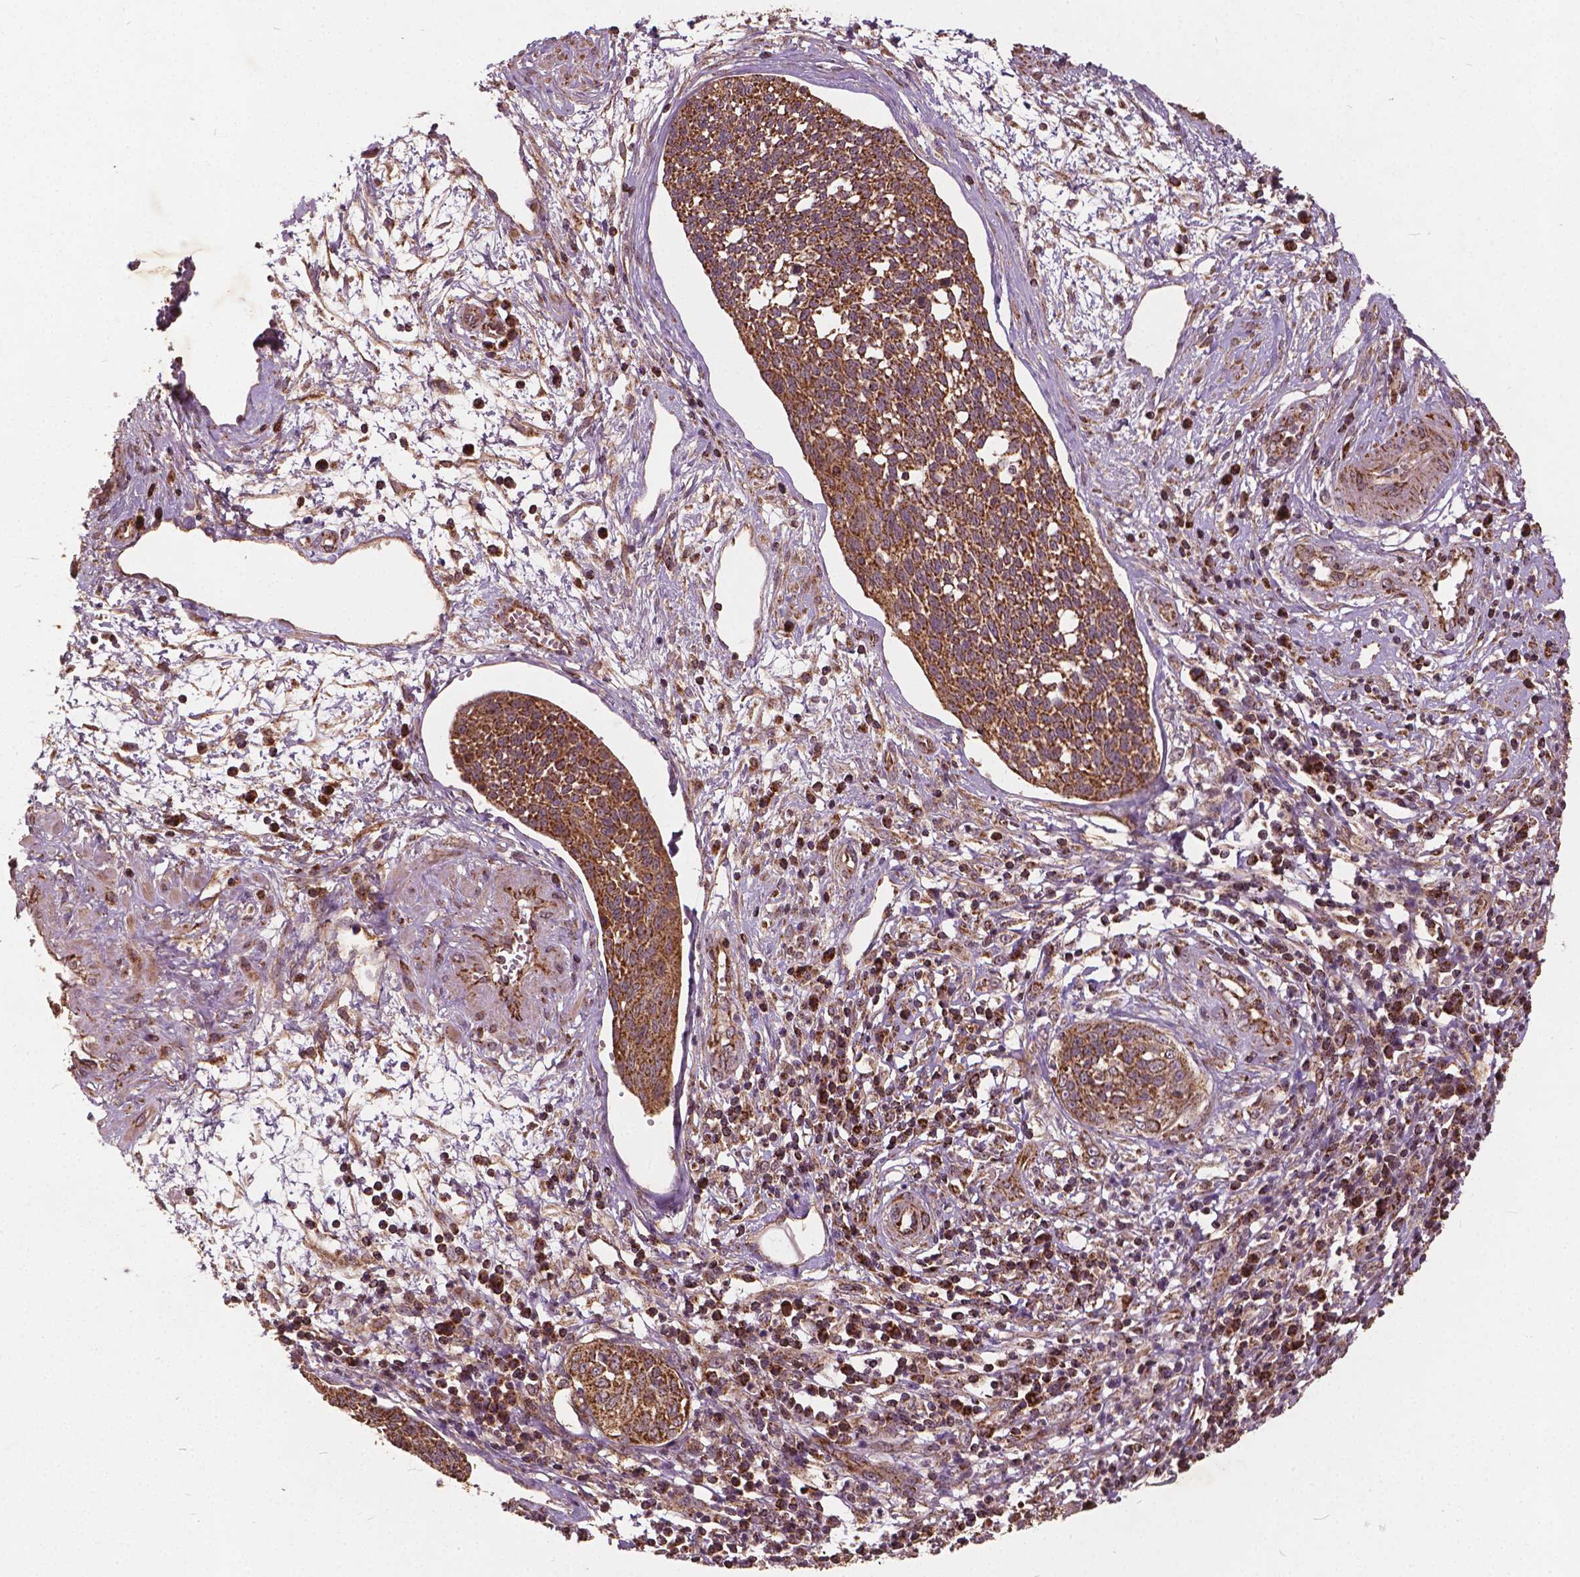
{"staining": {"intensity": "moderate", "quantity": ">75%", "location": "cytoplasmic/membranous"}, "tissue": "cervical cancer", "cell_type": "Tumor cells", "image_type": "cancer", "snomed": [{"axis": "morphology", "description": "Squamous cell carcinoma, NOS"}, {"axis": "topography", "description": "Cervix"}], "caption": "Immunohistochemistry (IHC) staining of cervical cancer (squamous cell carcinoma), which displays medium levels of moderate cytoplasmic/membranous positivity in approximately >75% of tumor cells indicating moderate cytoplasmic/membranous protein staining. The staining was performed using DAB (3,3'-diaminobenzidine) (brown) for protein detection and nuclei were counterstained in hematoxylin (blue).", "gene": "UBXN2A", "patient": {"sex": "female", "age": 34}}